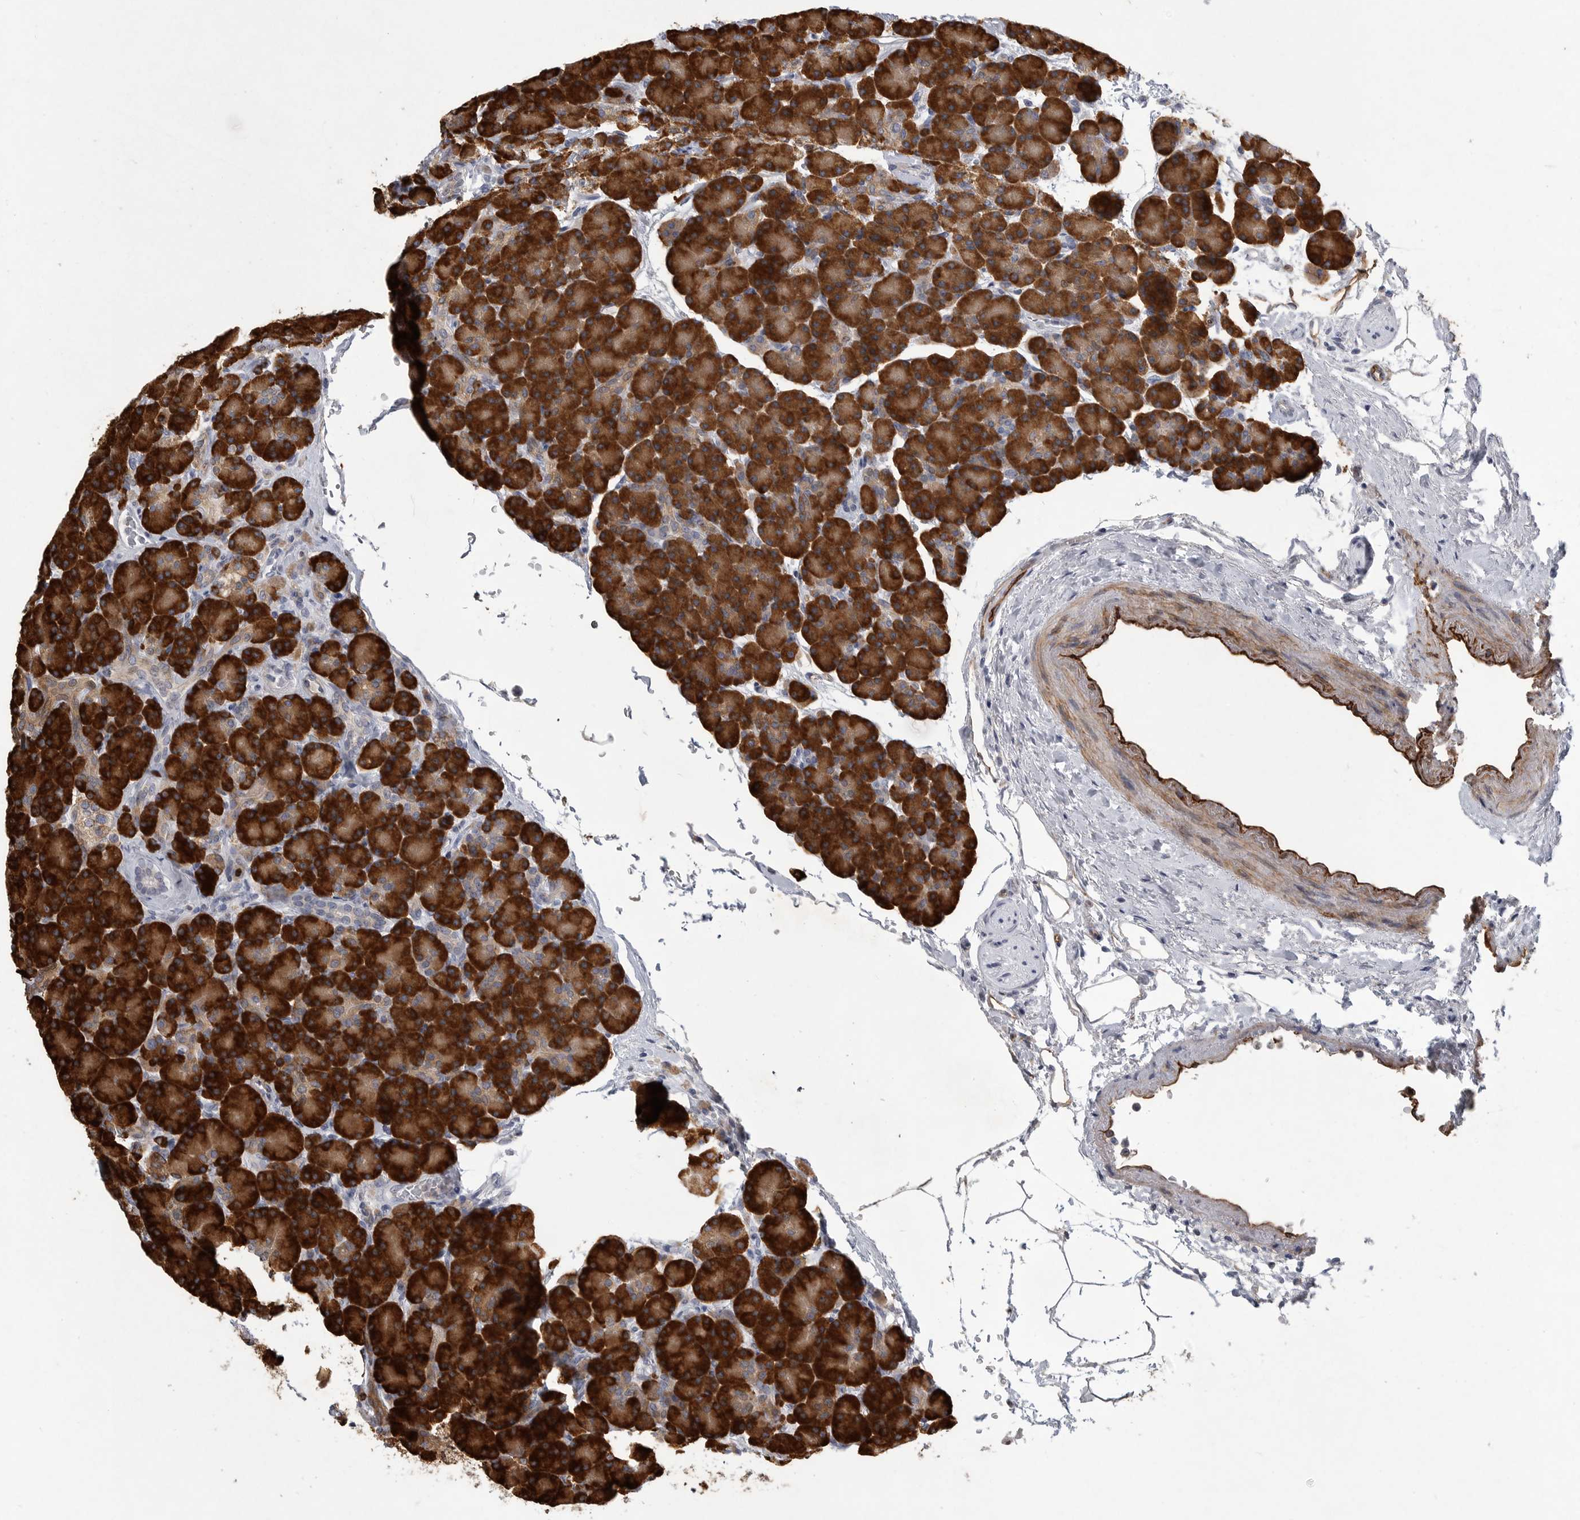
{"staining": {"intensity": "strong", "quantity": ">75%", "location": "cytoplasmic/membranous"}, "tissue": "pancreas", "cell_type": "Exocrine glandular cells", "image_type": "normal", "snomed": [{"axis": "morphology", "description": "Normal tissue, NOS"}, {"axis": "topography", "description": "Pancreas"}], "caption": "Brown immunohistochemical staining in normal human pancreas displays strong cytoplasmic/membranous expression in about >75% of exocrine glandular cells. Immunohistochemistry (ihc) stains the protein of interest in brown and the nuclei are stained blue.", "gene": "MINPP1", "patient": {"sex": "female", "age": 43}}